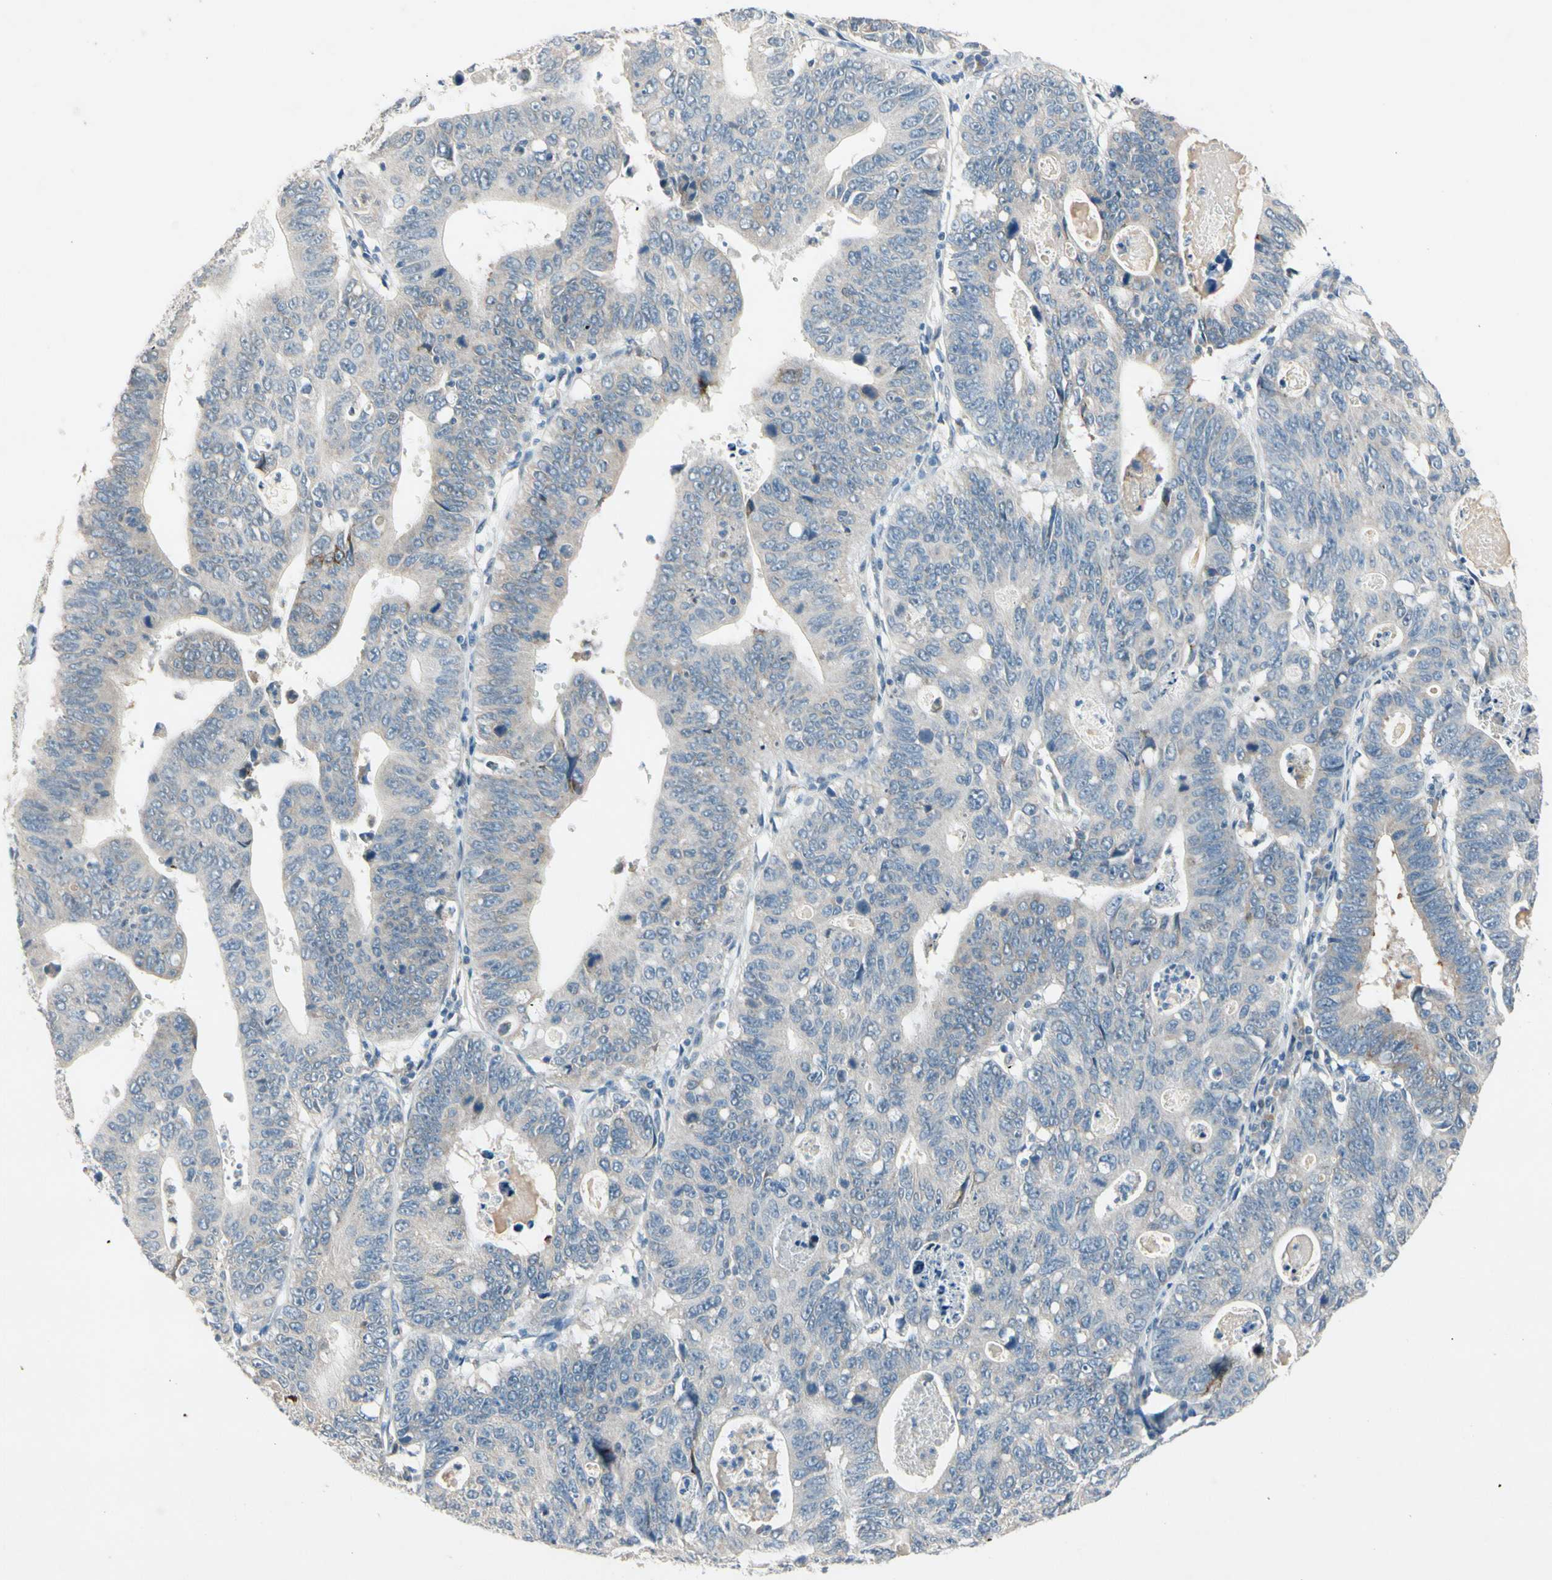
{"staining": {"intensity": "moderate", "quantity": "<25%", "location": "cytoplasmic/membranous"}, "tissue": "stomach cancer", "cell_type": "Tumor cells", "image_type": "cancer", "snomed": [{"axis": "morphology", "description": "Adenocarcinoma, NOS"}, {"axis": "topography", "description": "Stomach"}], "caption": "Immunohistochemistry image of neoplastic tissue: stomach cancer stained using immunohistochemistry (IHC) shows low levels of moderate protein expression localized specifically in the cytoplasmic/membranous of tumor cells, appearing as a cytoplasmic/membranous brown color.", "gene": "PIP5K1B", "patient": {"sex": "male", "age": 59}}